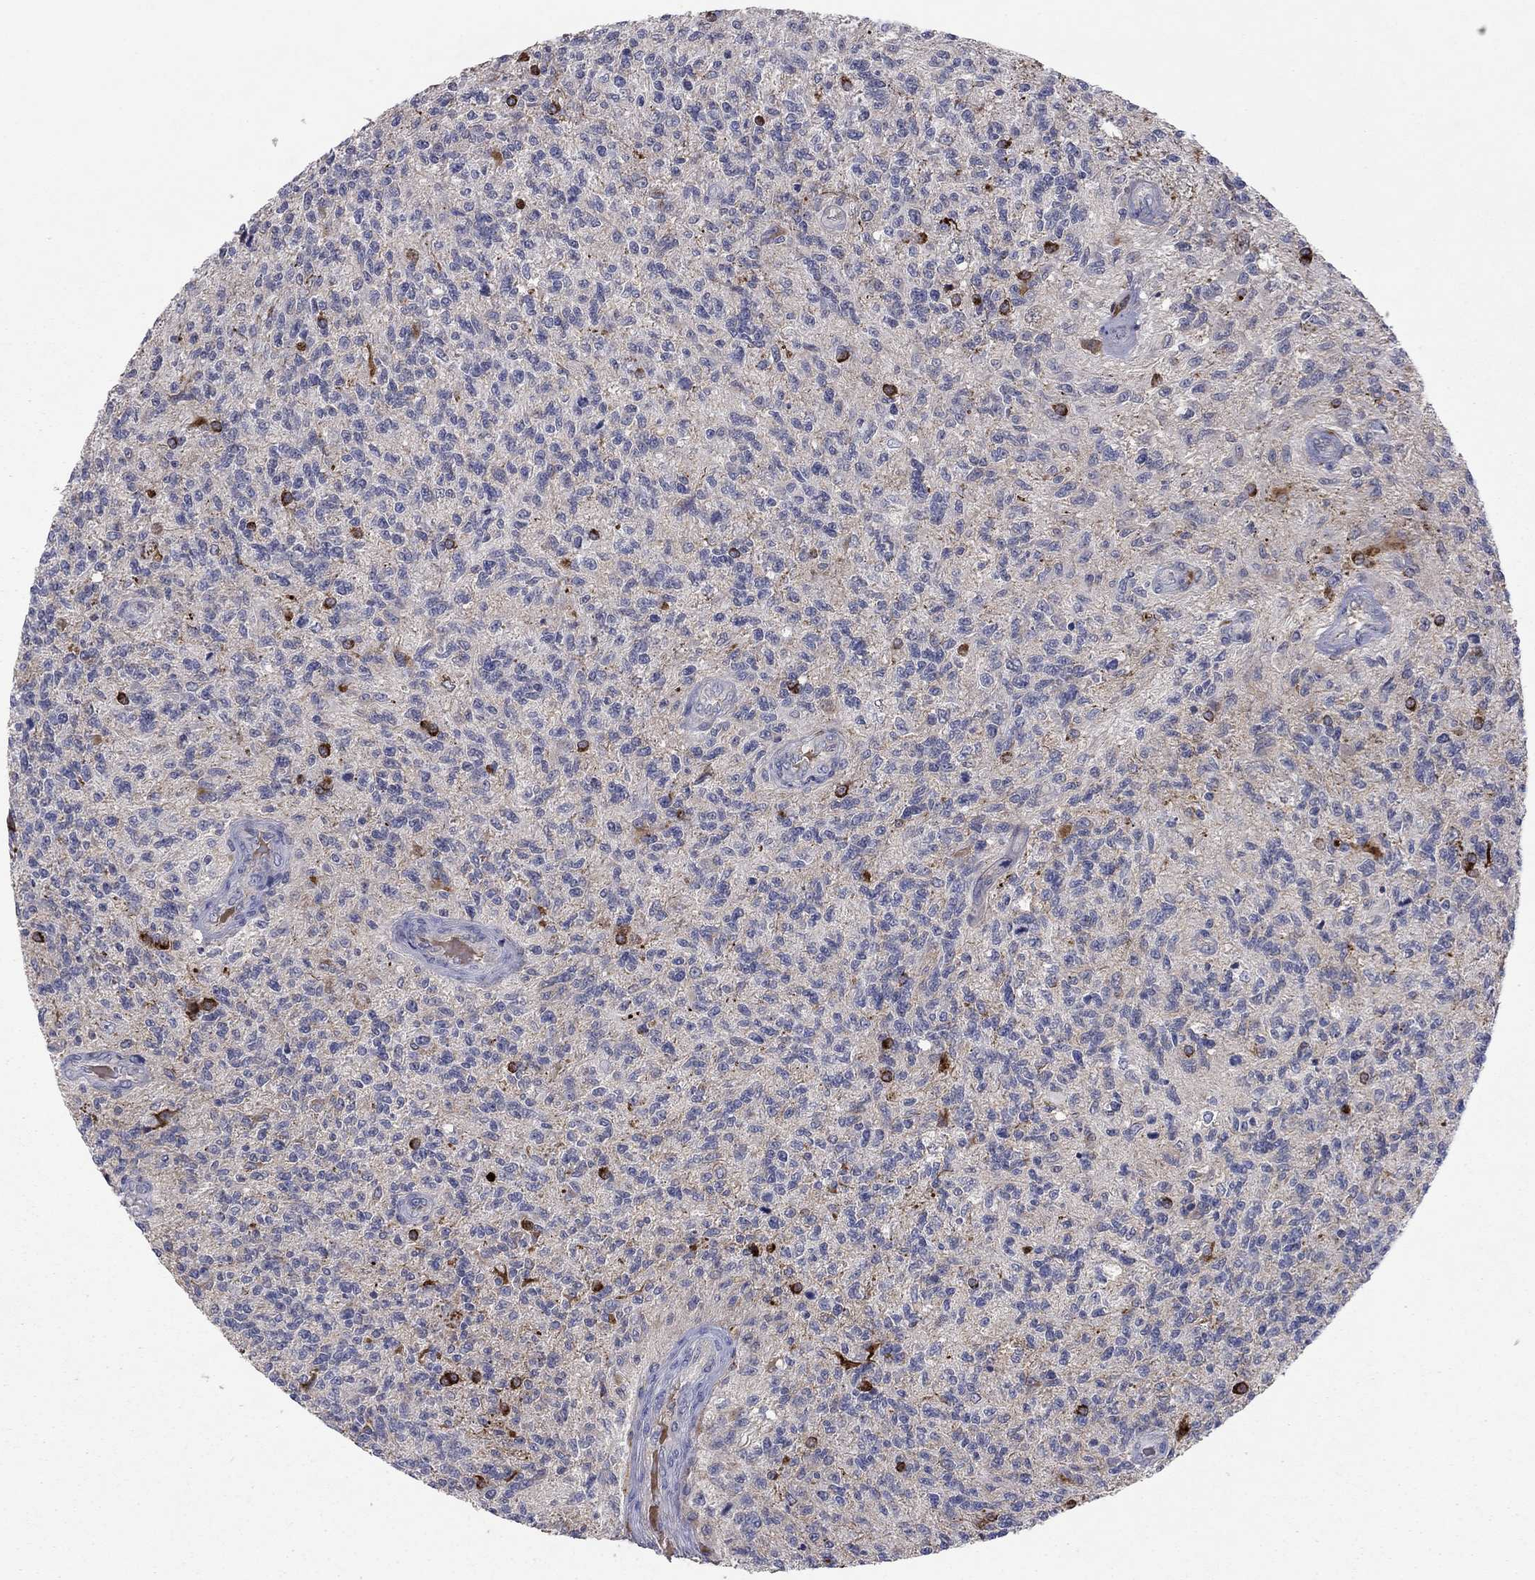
{"staining": {"intensity": "negative", "quantity": "none", "location": "none"}, "tissue": "glioma", "cell_type": "Tumor cells", "image_type": "cancer", "snomed": [{"axis": "morphology", "description": "Glioma, malignant, High grade"}, {"axis": "topography", "description": "Brain"}], "caption": "A micrograph of glioma stained for a protein shows no brown staining in tumor cells.", "gene": "PTGDS", "patient": {"sex": "male", "age": 56}}